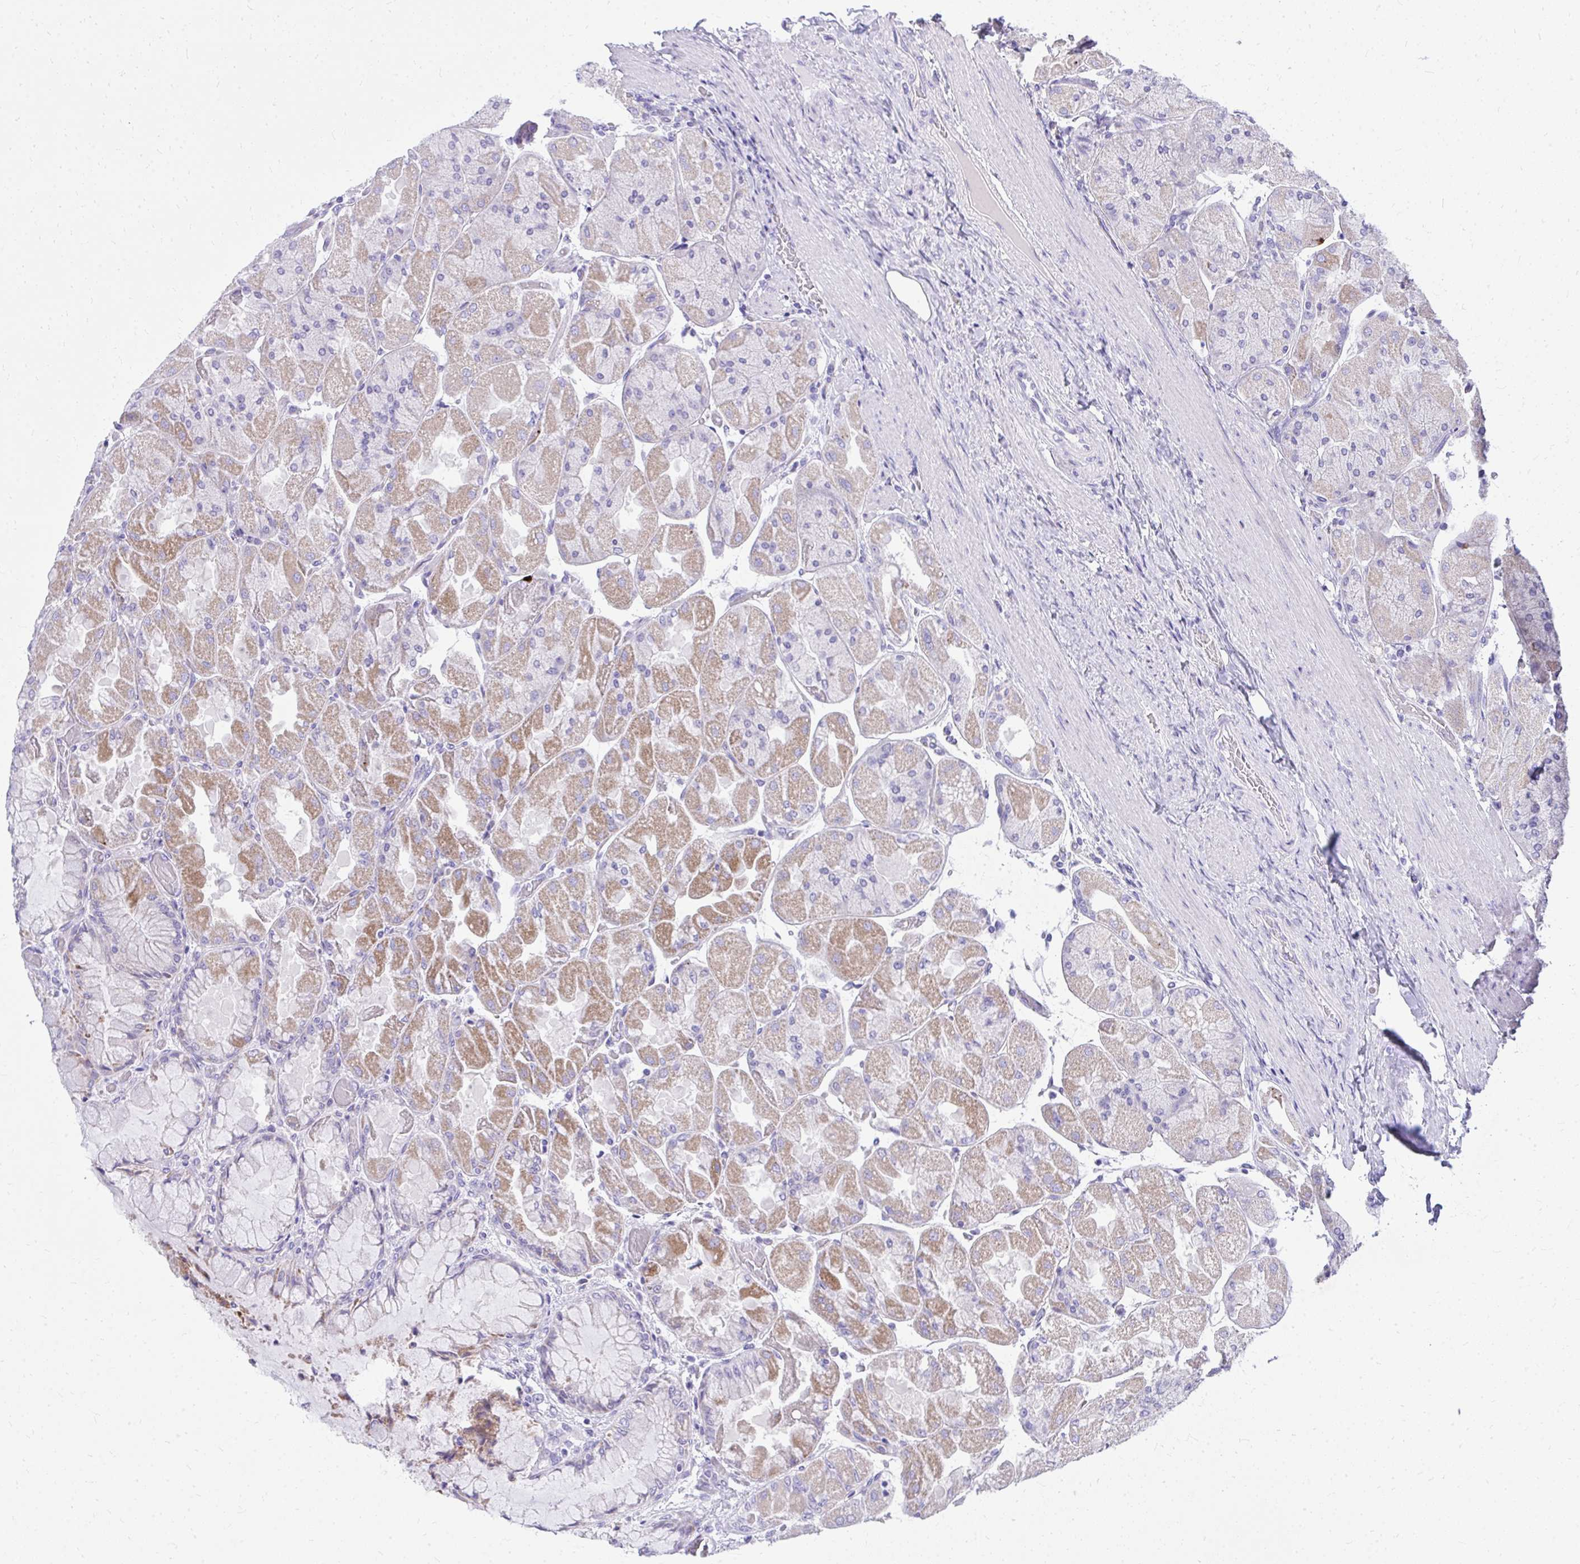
{"staining": {"intensity": "moderate", "quantity": "25%-75%", "location": "cytoplasmic/membranous"}, "tissue": "stomach", "cell_type": "Glandular cells", "image_type": "normal", "snomed": [{"axis": "morphology", "description": "Normal tissue, NOS"}, {"axis": "topography", "description": "Stomach"}], "caption": "This micrograph demonstrates unremarkable stomach stained with immunohistochemistry (IHC) to label a protein in brown. The cytoplasmic/membranous of glandular cells show moderate positivity for the protein. Nuclei are counter-stained blue.", "gene": "BCL6B", "patient": {"sex": "female", "age": 61}}